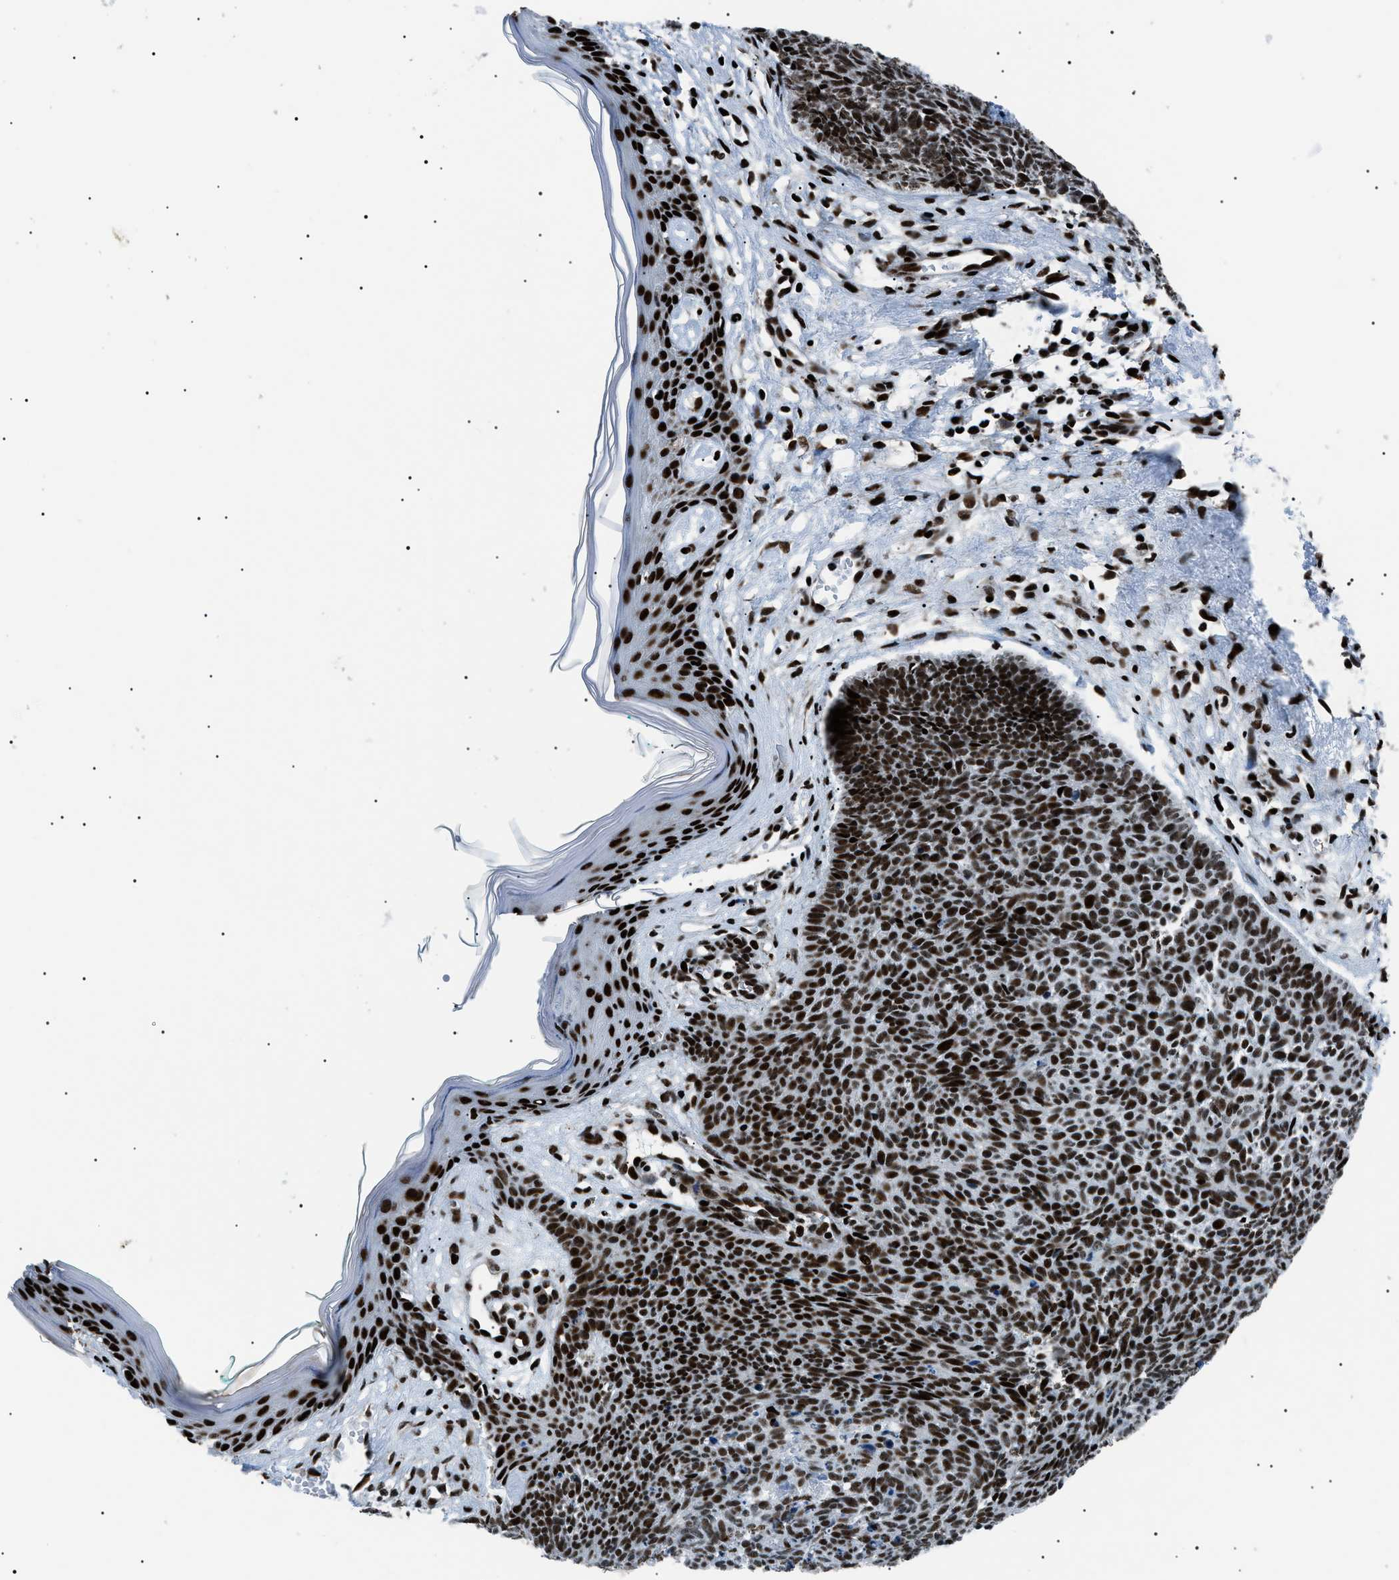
{"staining": {"intensity": "strong", "quantity": ">75%", "location": "nuclear"}, "tissue": "skin cancer", "cell_type": "Tumor cells", "image_type": "cancer", "snomed": [{"axis": "morphology", "description": "Basal cell carcinoma"}, {"axis": "topography", "description": "Skin"}], "caption": "Basal cell carcinoma (skin) stained for a protein (brown) demonstrates strong nuclear positive positivity in approximately >75% of tumor cells.", "gene": "HNRNPK", "patient": {"sex": "male", "age": 60}}